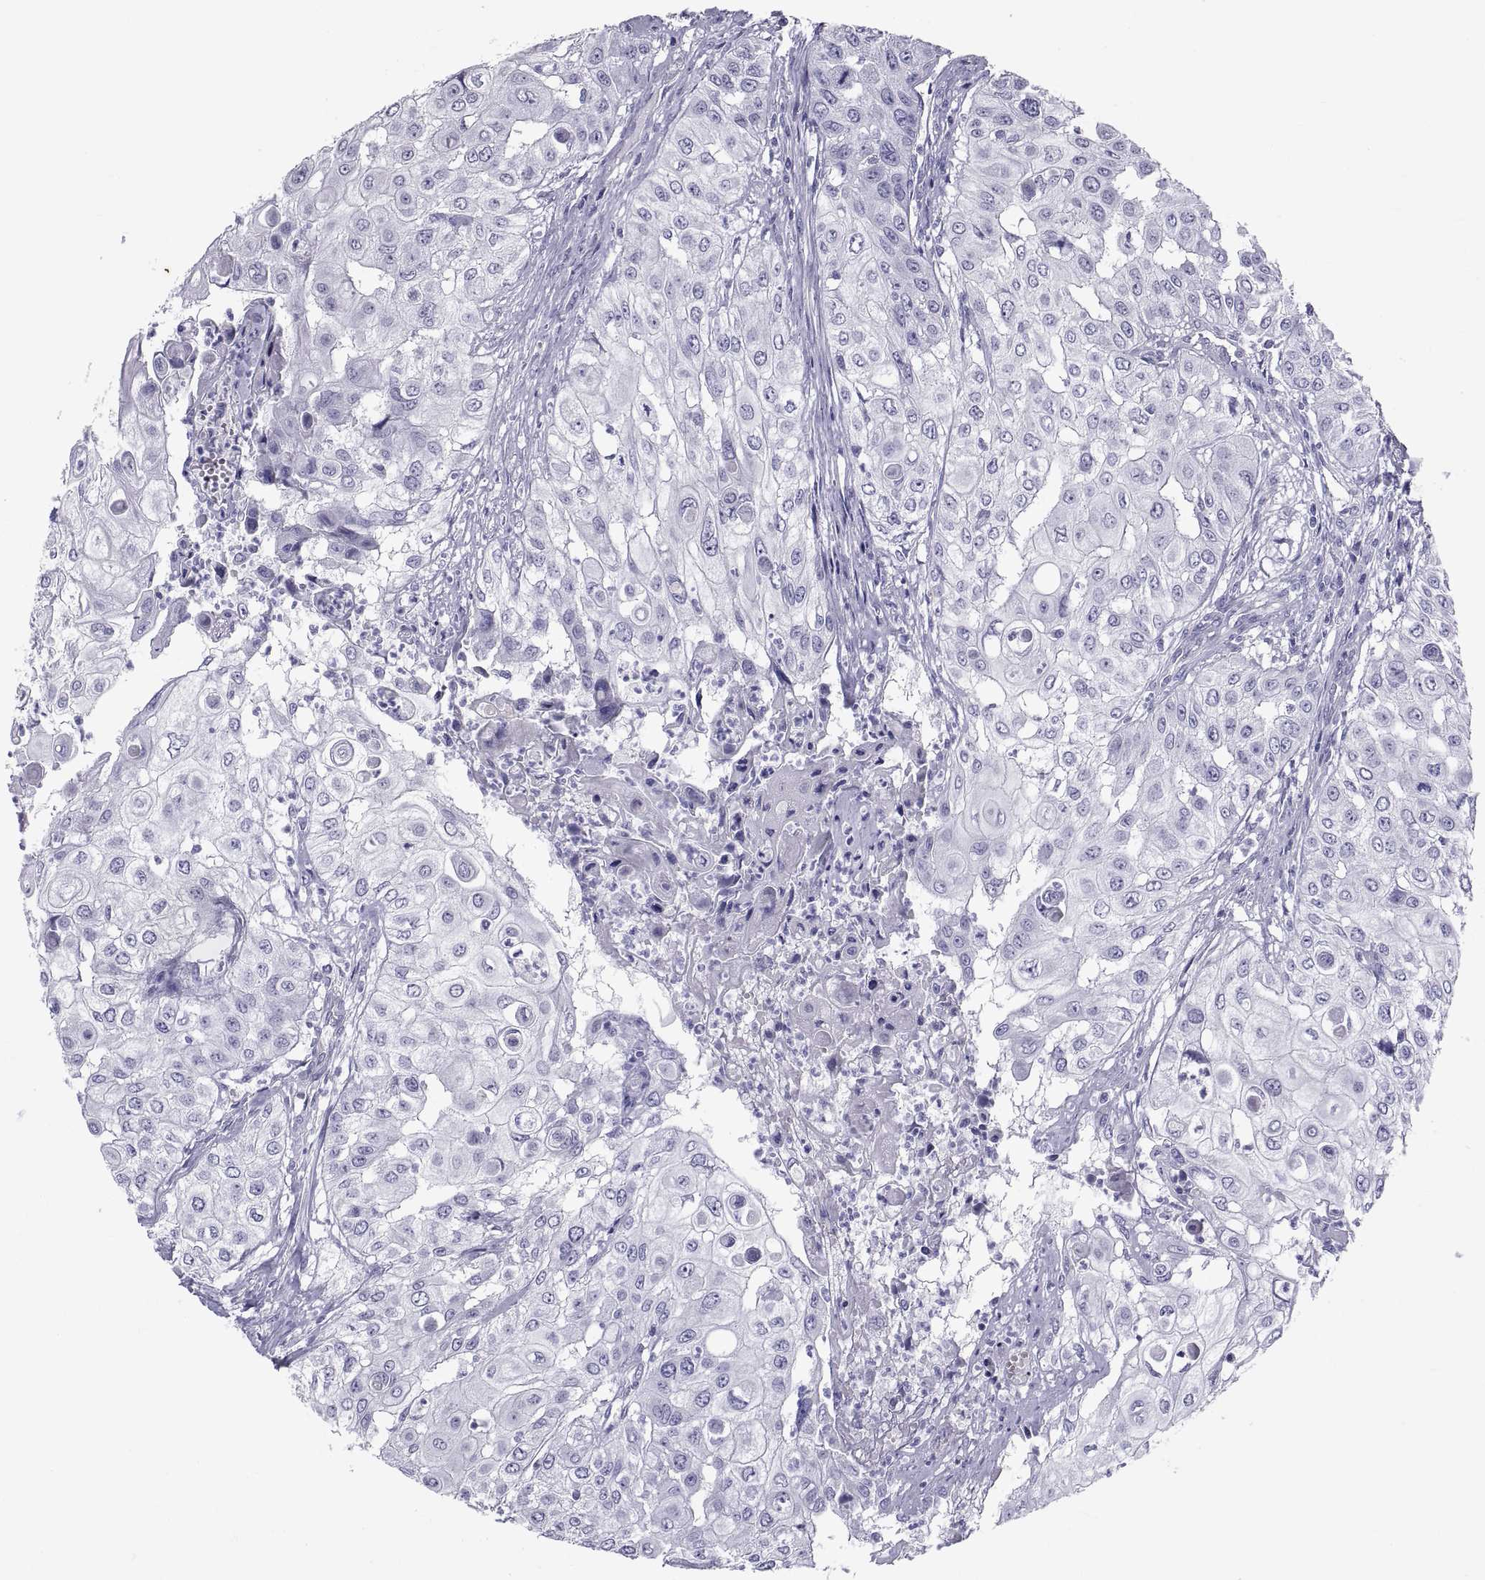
{"staining": {"intensity": "negative", "quantity": "none", "location": "none"}, "tissue": "urothelial cancer", "cell_type": "Tumor cells", "image_type": "cancer", "snomed": [{"axis": "morphology", "description": "Urothelial carcinoma, High grade"}, {"axis": "topography", "description": "Urinary bladder"}], "caption": "DAB (3,3'-diaminobenzidine) immunohistochemical staining of human high-grade urothelial carcinoma reveals no significant expression in tumor cells.", "gene": "NPTX2", "patient": {"sex": "female", "age": 79}}